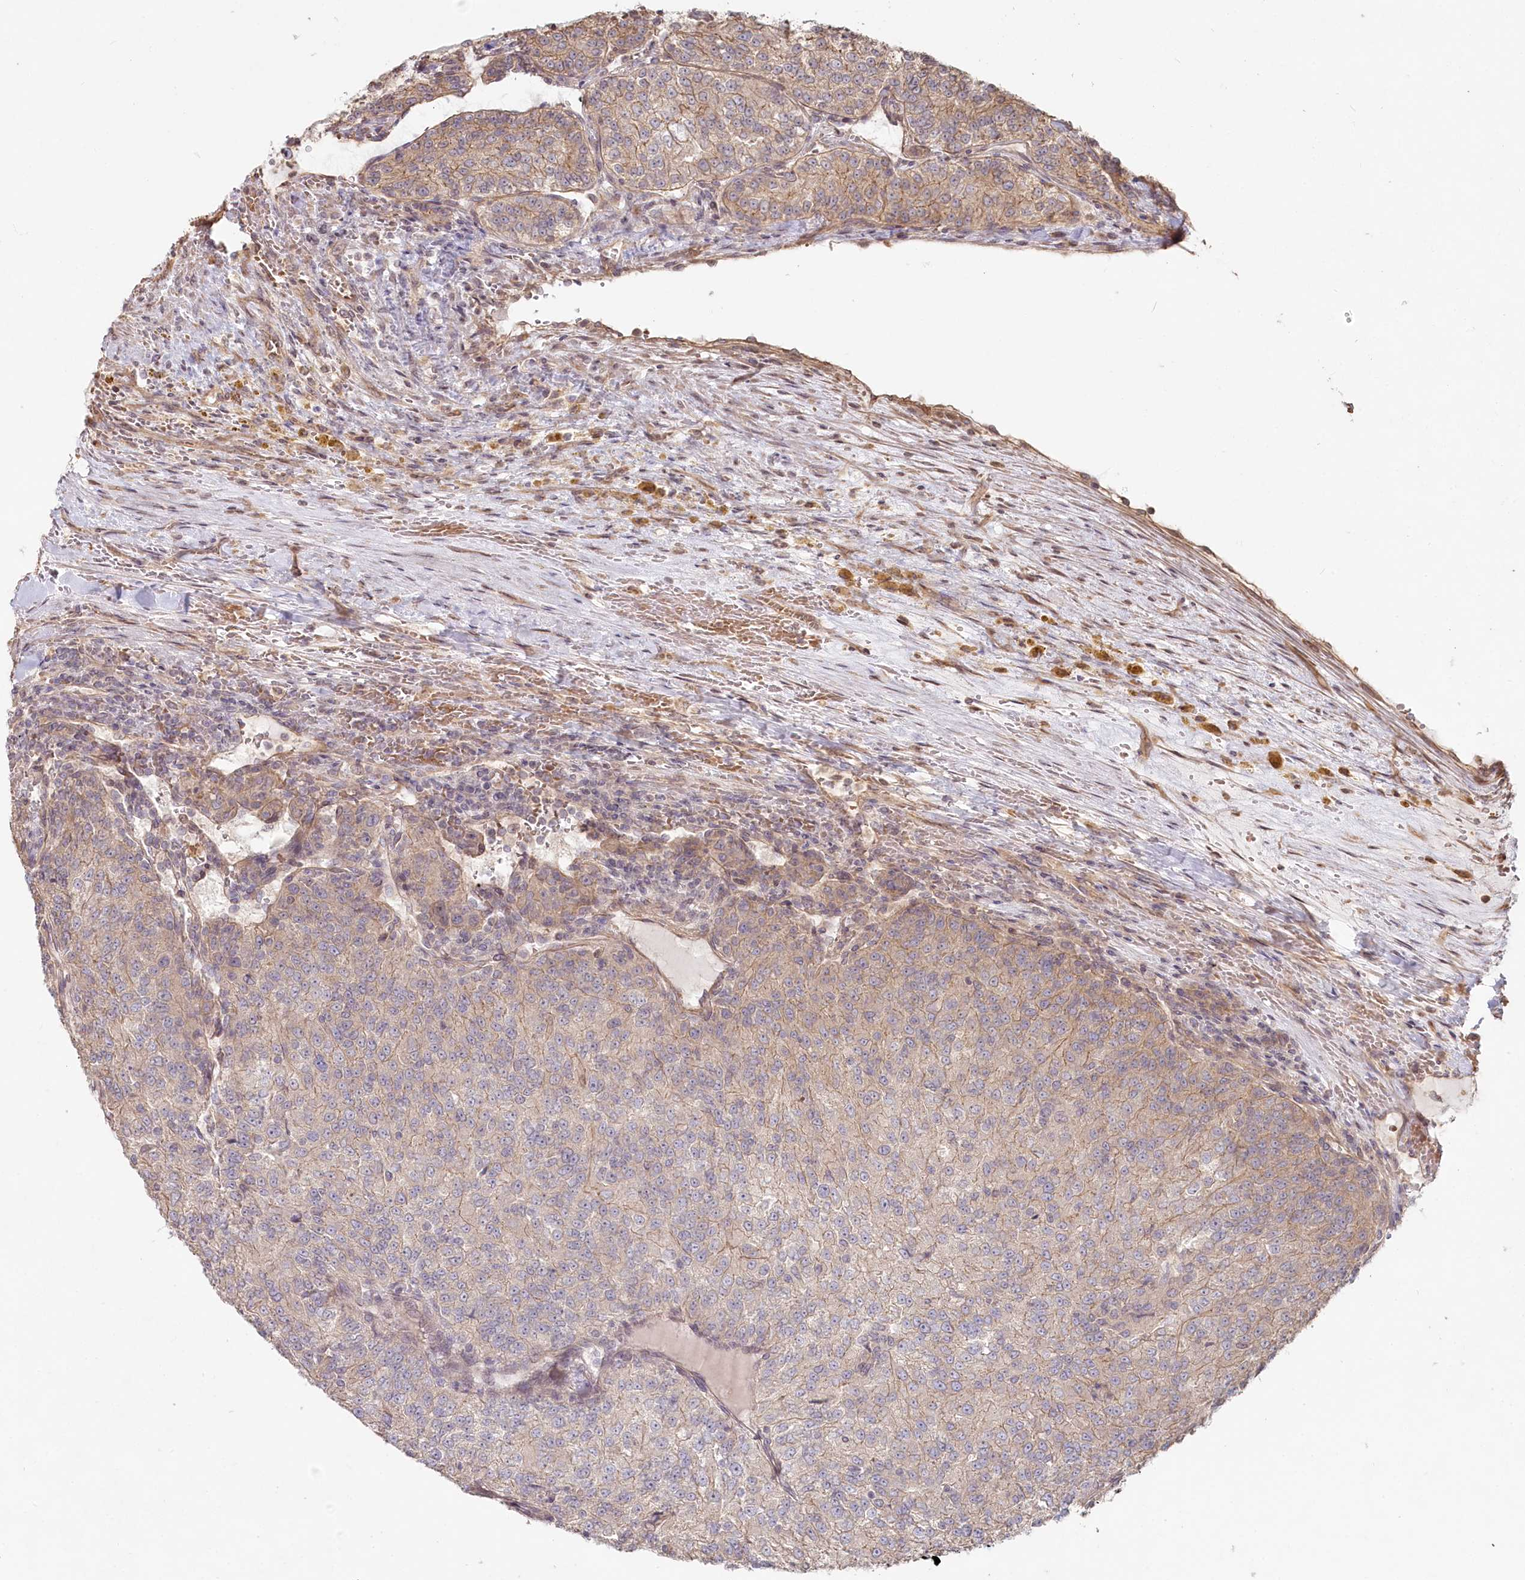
{"staining": {"intensity": "weak", "quantity": "<25%", "location": "cytoplasmic/membranous"}, "tissue": "renal cancer", "cell_type": "Tumor cells", "image_type": "cancer", "snomed": [{"axis": "morphology", "description": "Adenocarcinoma, NOS"}, {"axis": "topography", "description": "Kidney"}], "caption": "A micrograph of human renal adenocarcinoma is negative for staining in tumor cells.", "gene": "TCHP", "patient": {"sex": "female", "age": 63}}